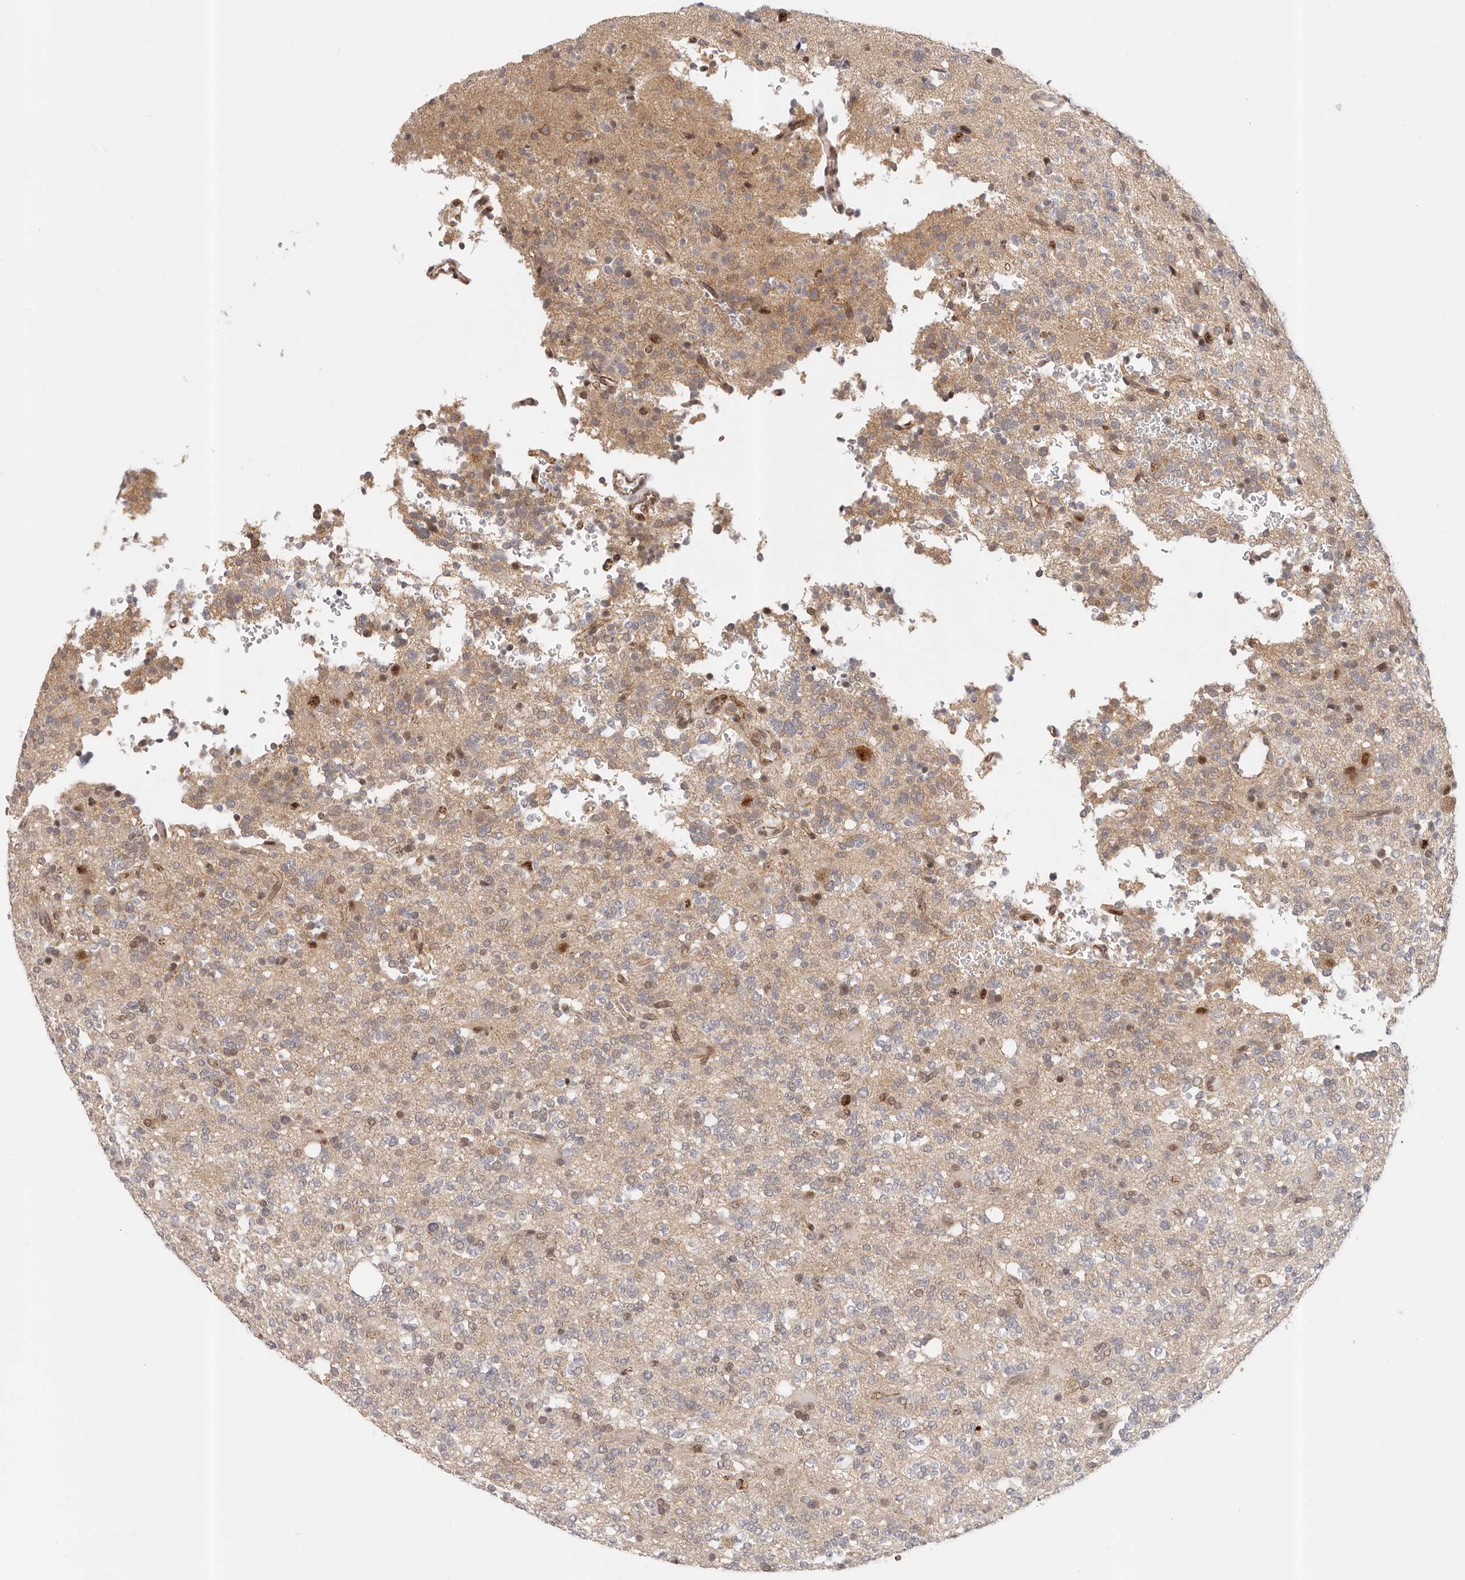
{"staining": {"intensity": "weak", "quantity": "<25%", "location": "cytoplasmic/membranous"}, "tissue": "glioma", "cell_type": "Tumor cells", "image_type": "cancer", "snomed": [{"axis": "morphology", "description": "Glioma, malignant, High grade"}, {"axis": "topography", "description": "Brain"}], "caption": "Immunohistochemistry (IHC) photomicrograph of neoplastic tissue: malignant glioma (high-grade) stained with DAB (3,3'-diaminobenzidine) demonstrates no significant protein positivity in tumor cells.", "gene": "AFDN", "patient": {"sex": "female", "age": 62}}